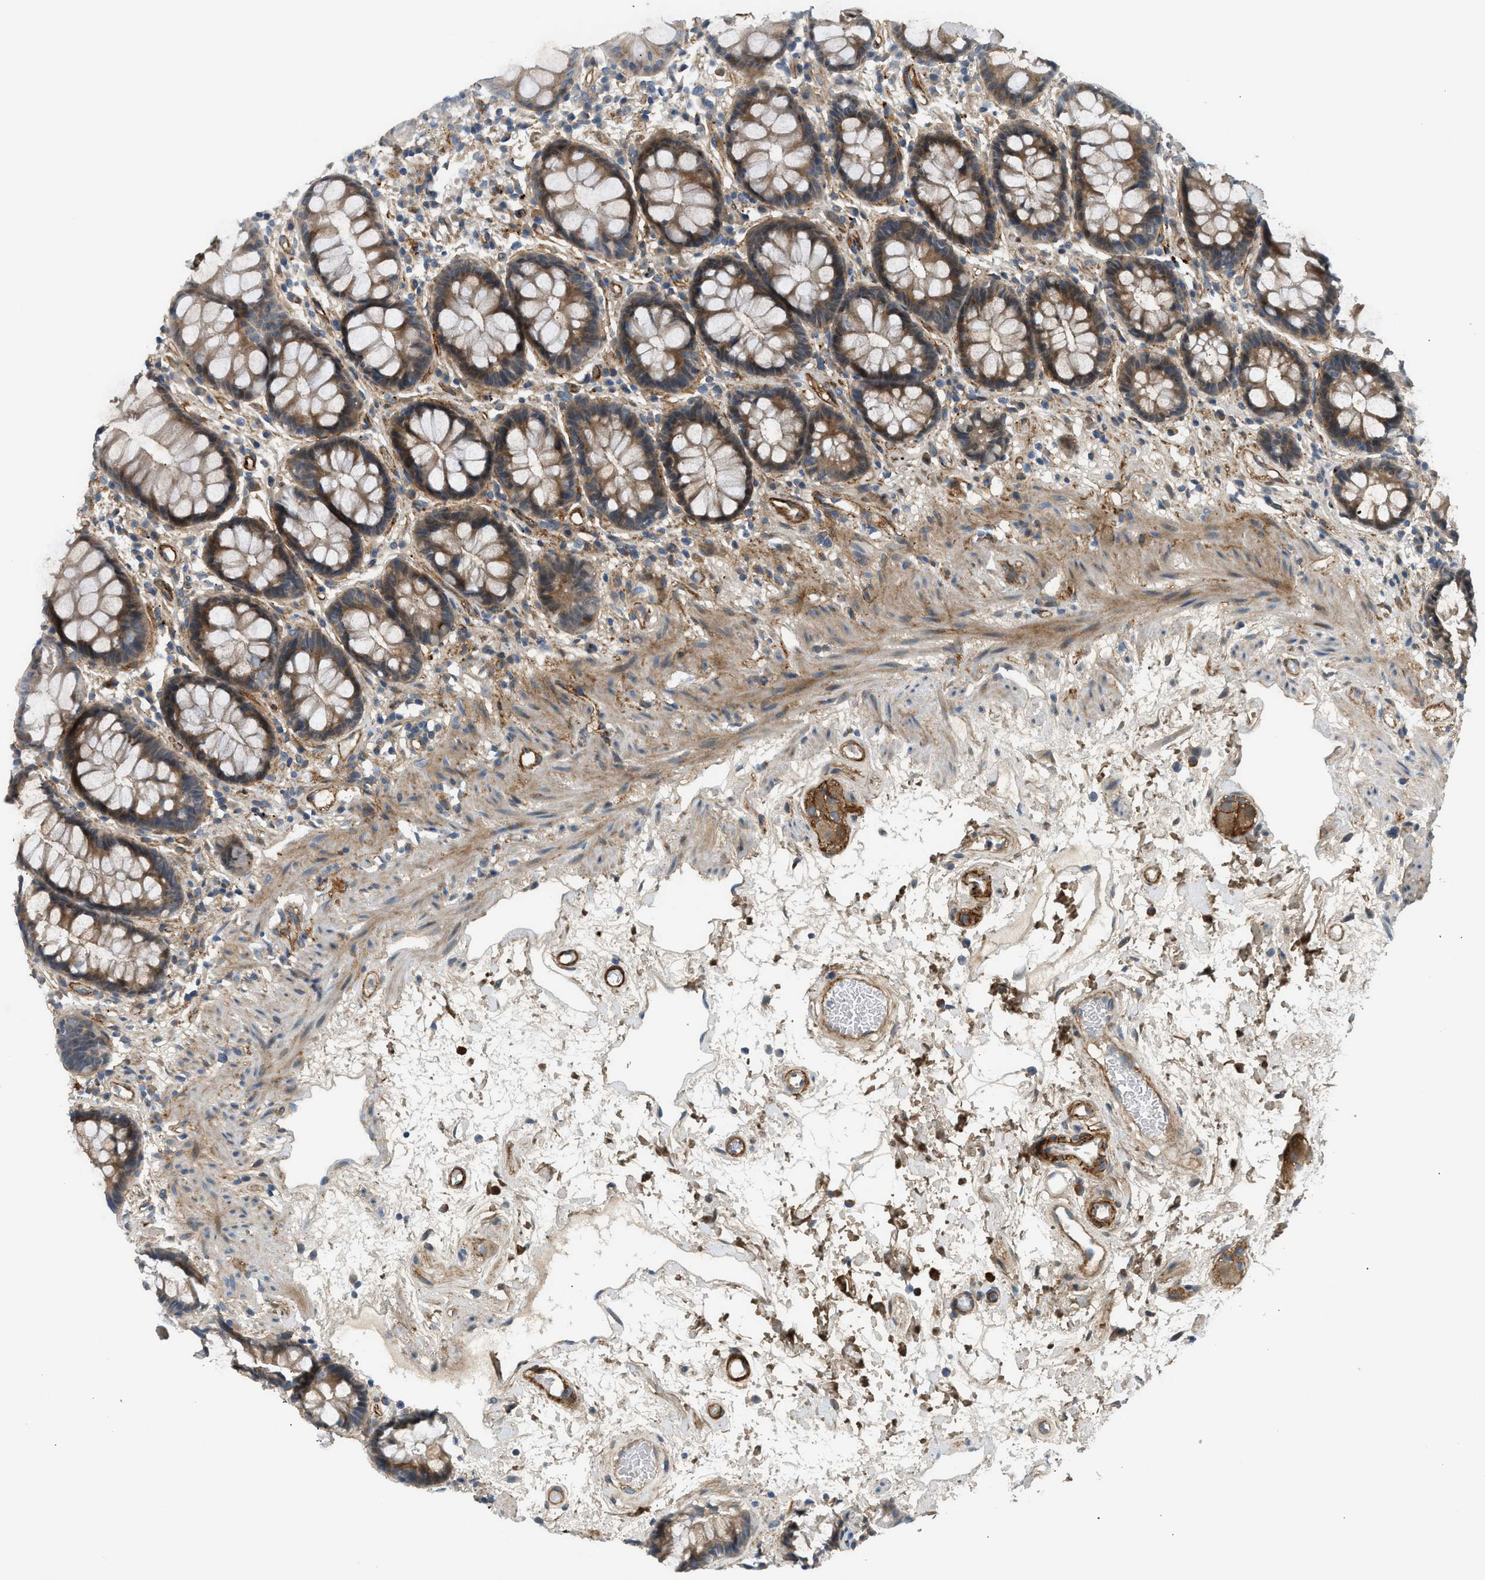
{"staining": {"intensity": "moderate", "quantity": ">75%", "location": "cytoplasmic/membranous"}, "tissue": "rectum", "cell_type": "Glandular cells", "image_type": "normal", "snomed": [{"axis": "morphology", "description": "Normal tissue, NOS"}, {"axis": "topography", "description": "Rectum"}], "caption": "Immunohistochemistry (IHC) staining of unremarkable rectum, which reveals medium levels of moderate cytoplasmic/membranous staining in approximately >75% of glandular cells indicating moderate cytoplasmic/membranous protein positivity. The staining was performed using DAB (brown) for protein detection and nuclei were counterstained in hematoxylin (blue).", "gene": "EDNRA", "patient": {"sex": "male", "age": 64}}